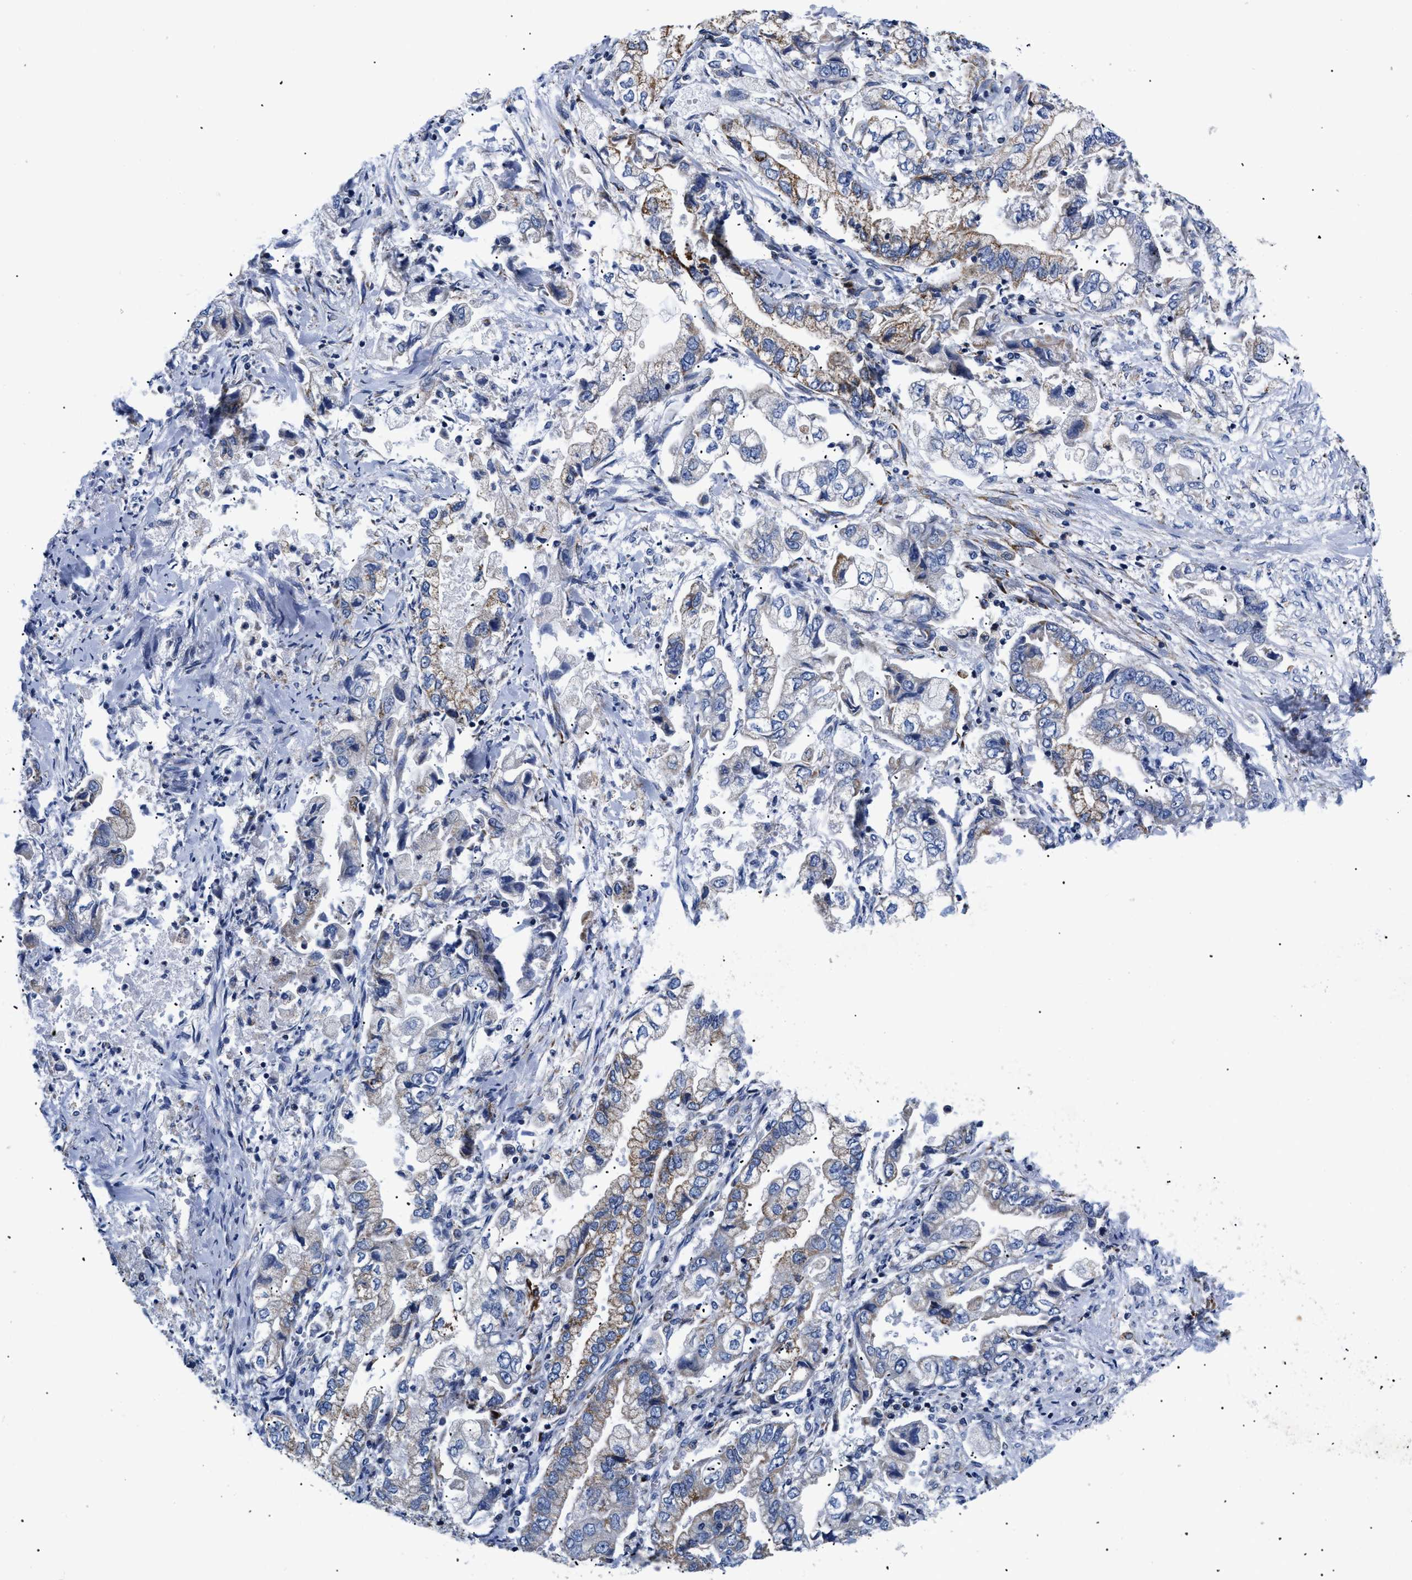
{"staining": {"intensity": "moderate", "quantity": "<25%", "location": "cytoplasmic/membranous"}, "tissue": "stomach cancer", "cell_type": "Tumor cells", "image_type": "cancer", "snomed": [{"axis": "morphology", "description": "Normal tissue, NOS"}, {"axis": "morphology", "description": "Adenocarcinoma, NOS"}, {"axis": "topography", "description": "Stomach"}], "caption": "Protein positivity by immunohistochemistry (IHC) displays moderate cytoplasmic/membranous staining in approximately <25% of tumor cells in stomach adenocarcinoma. The protein is shown in brown color, while the nuclei are stained blue.", "gene": "GPR149", "patient": {"sex": "male", "age": 62}}